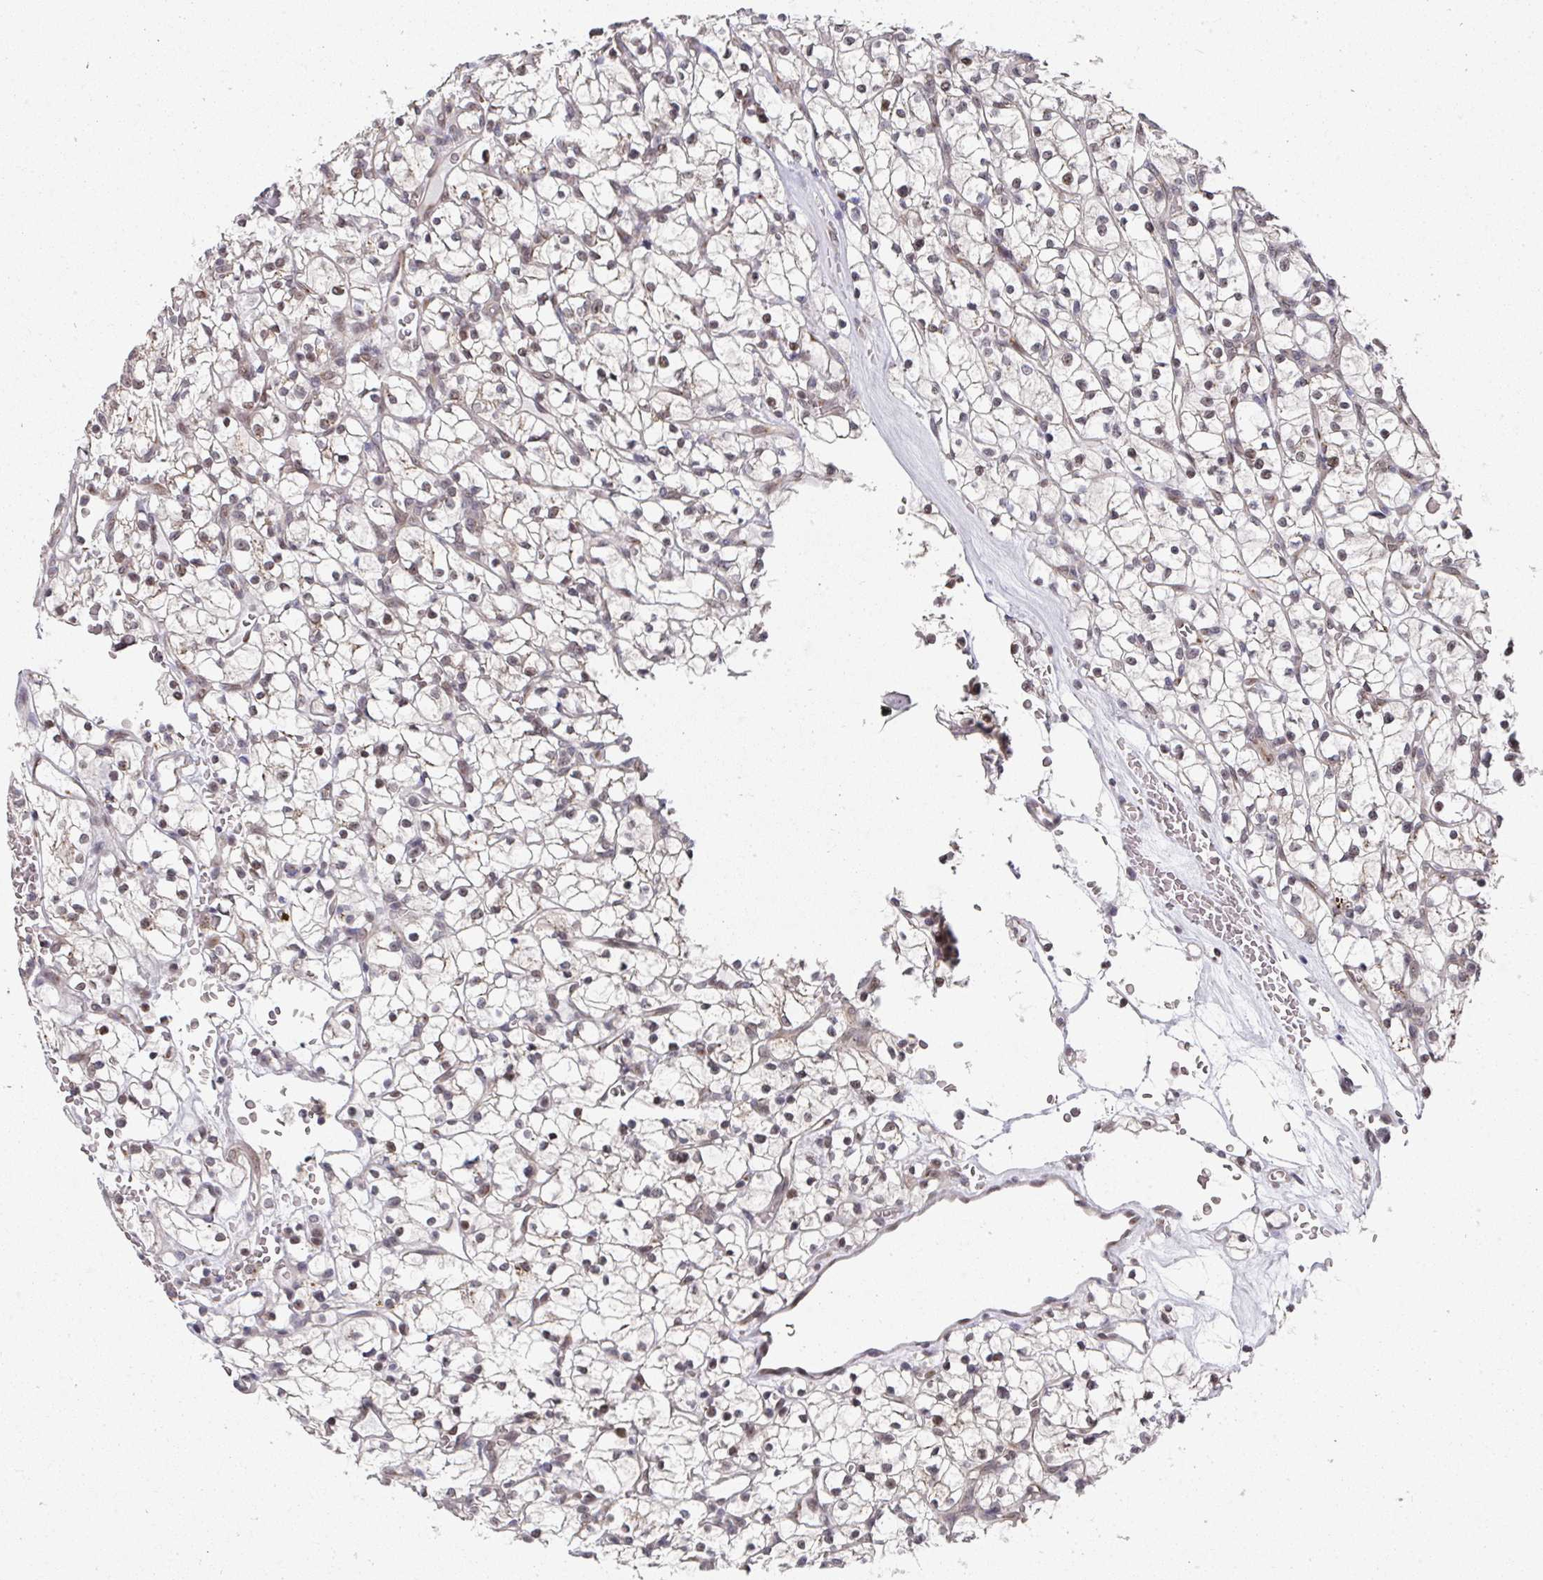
{"staining": {"intensity": "negative", "quantity": "none", "location": "none"}, "tissue": "renal cancer", "cell_type": "Tumor cells", "image_type": "cancer", "snomed": [{"axis": "morphology", "description": "Adenocarcinoma, NOS"}, {"axis": "topography", "description": "Kidney"}], "caption": "Renal adenocarcinoma was stained to show a protein in brown. There is no significant staining in tumor cells. (Stains: DAB (3,3'-diaminobenzidine) IHC with hematoxylin counter stain, Microscopy: brightfield microscopy at high magnification).", "gene": "C18orf25", "patient": {"sex": "female", "age": 64}}